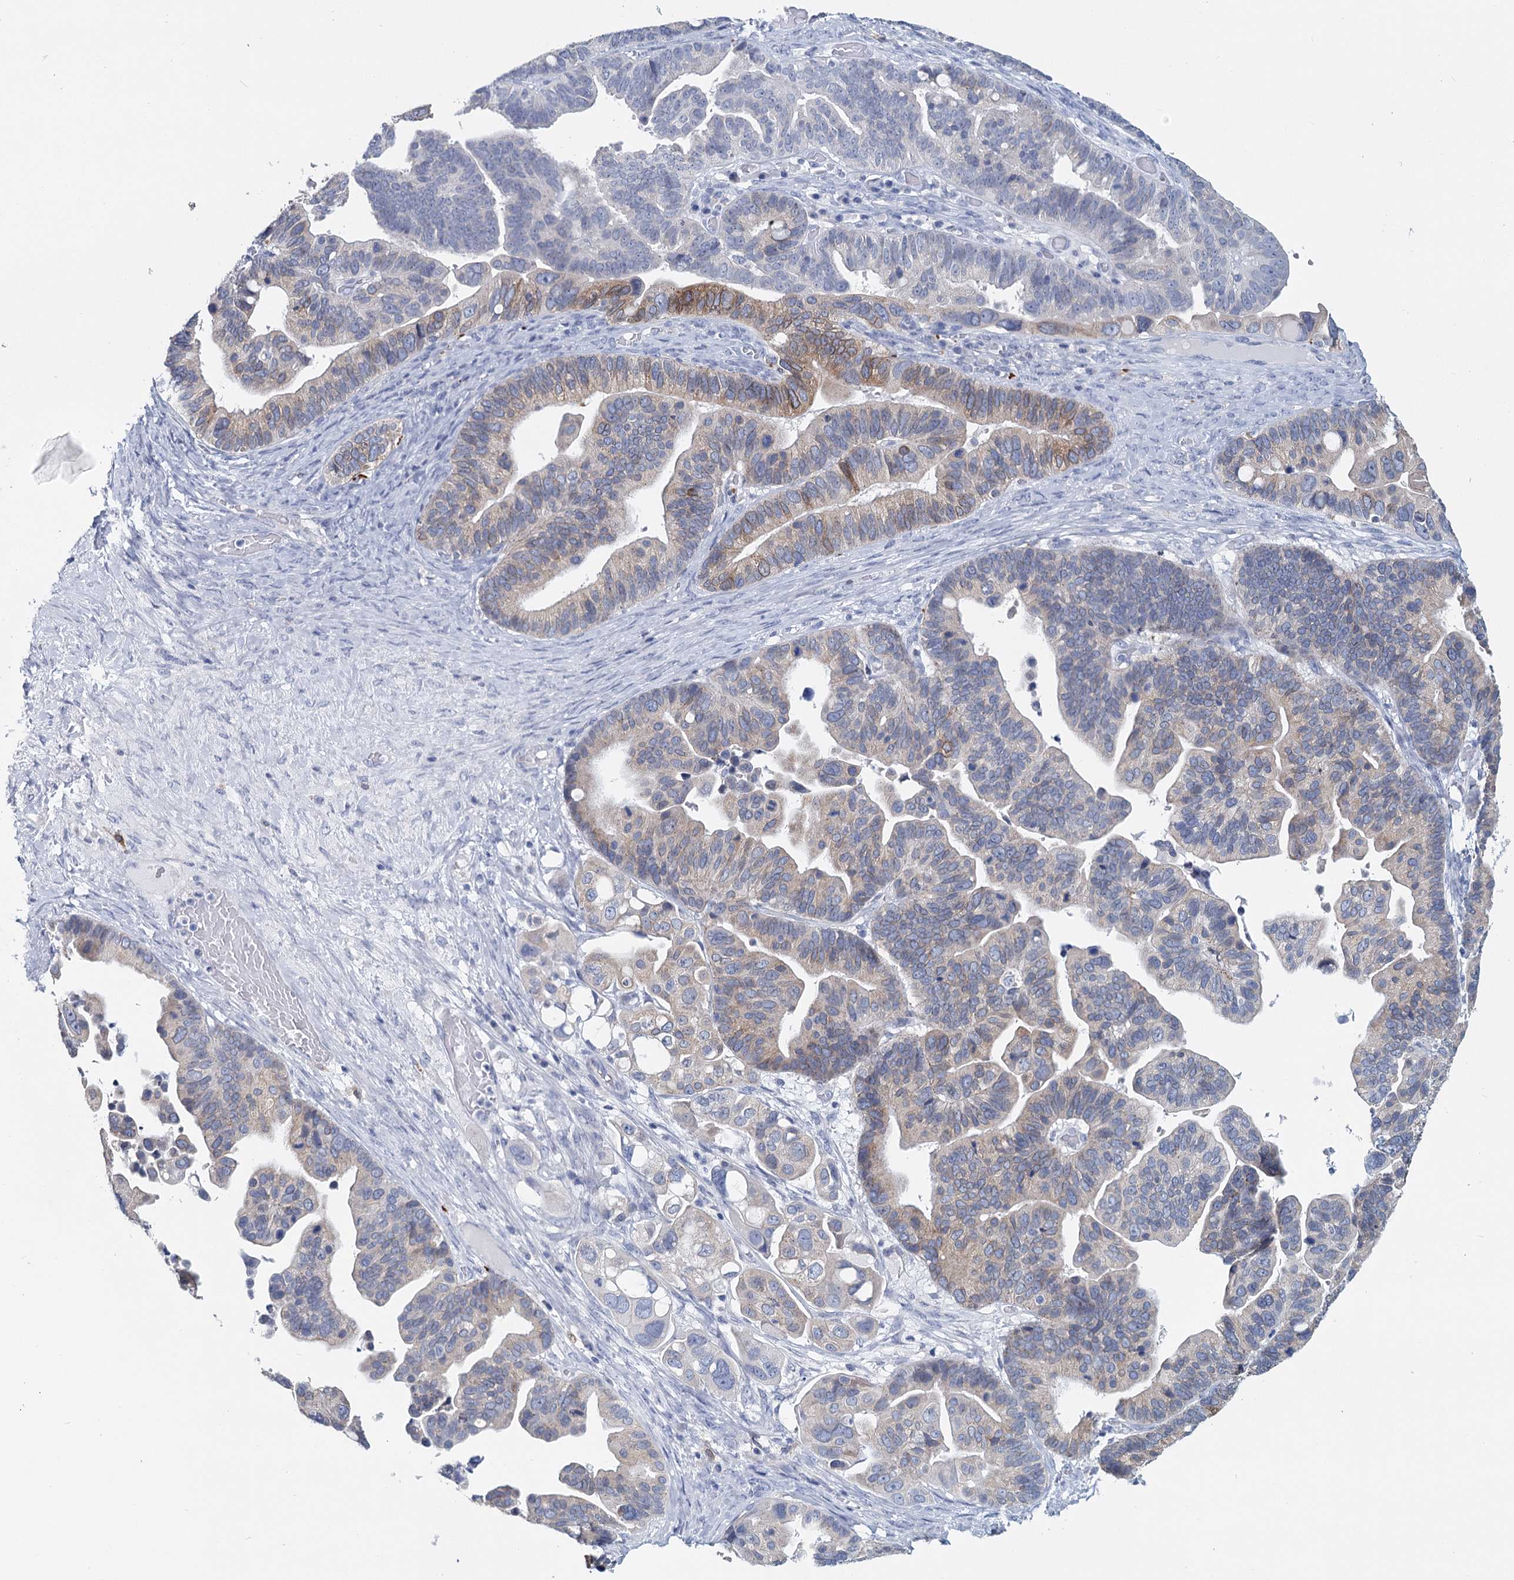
{"staining": {"intensity": "weak", "quantity": "<25%", "location": "cytoplasmic/membranous"}, "tissue": "ovarian cancer", "cell_type": "Tumor cells", "image_type": "cancer", "snomed": [{"axis": "morphology", "description": "Cystadenocarcinoma, serous, NOS"}, {"axis": "topography", "description": "Ovary"}], "caption": "Ovarian serous cystadenocarcinoma stained for a protein using immunohistochemistry shows no positivity tumor cells.", "gene": "METTL7B", "patient": {"sex": "female", "age": 56}}